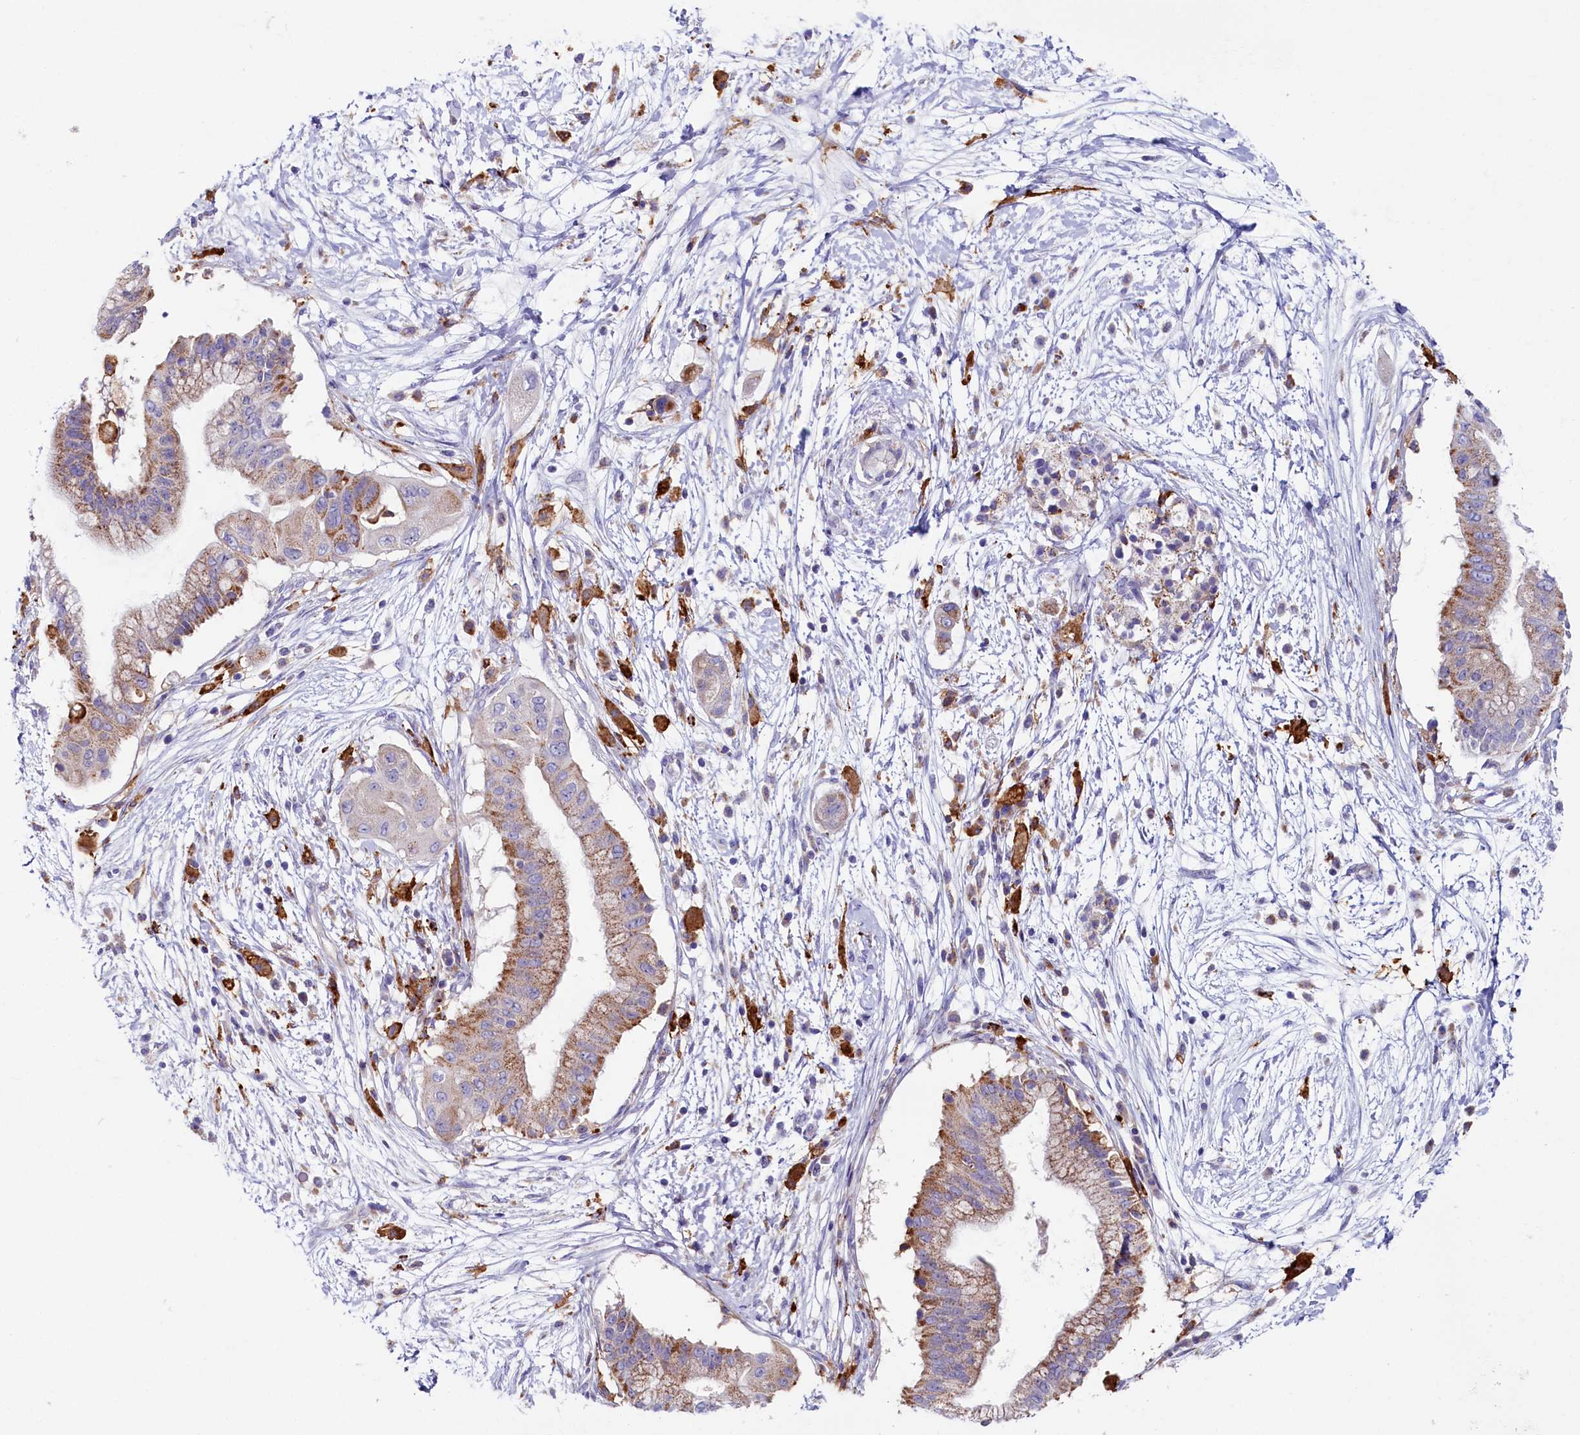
{"staining": {"intensity": "moderate", "quantity": "25%-75%", "location": "cytoplasmic/membranous"}, "tissue": "pancreatic cancer", "cell_type": "Tumor cells", "image_type": "cancer", "snomed": [{"axis": "morphology", "description": "Adenocarcinoma, NOS"}, {"axis": "topography", "description": "Pancreas"}], "caption": "Tumor cells reveal medium levels of moderate cytoplasmic/membranous expression in approximately 25%-75% of cells in human pancreatic adenocarcinoma.", "gene": "IL20RA", "patient": {"sex": "male", "age": 68}}